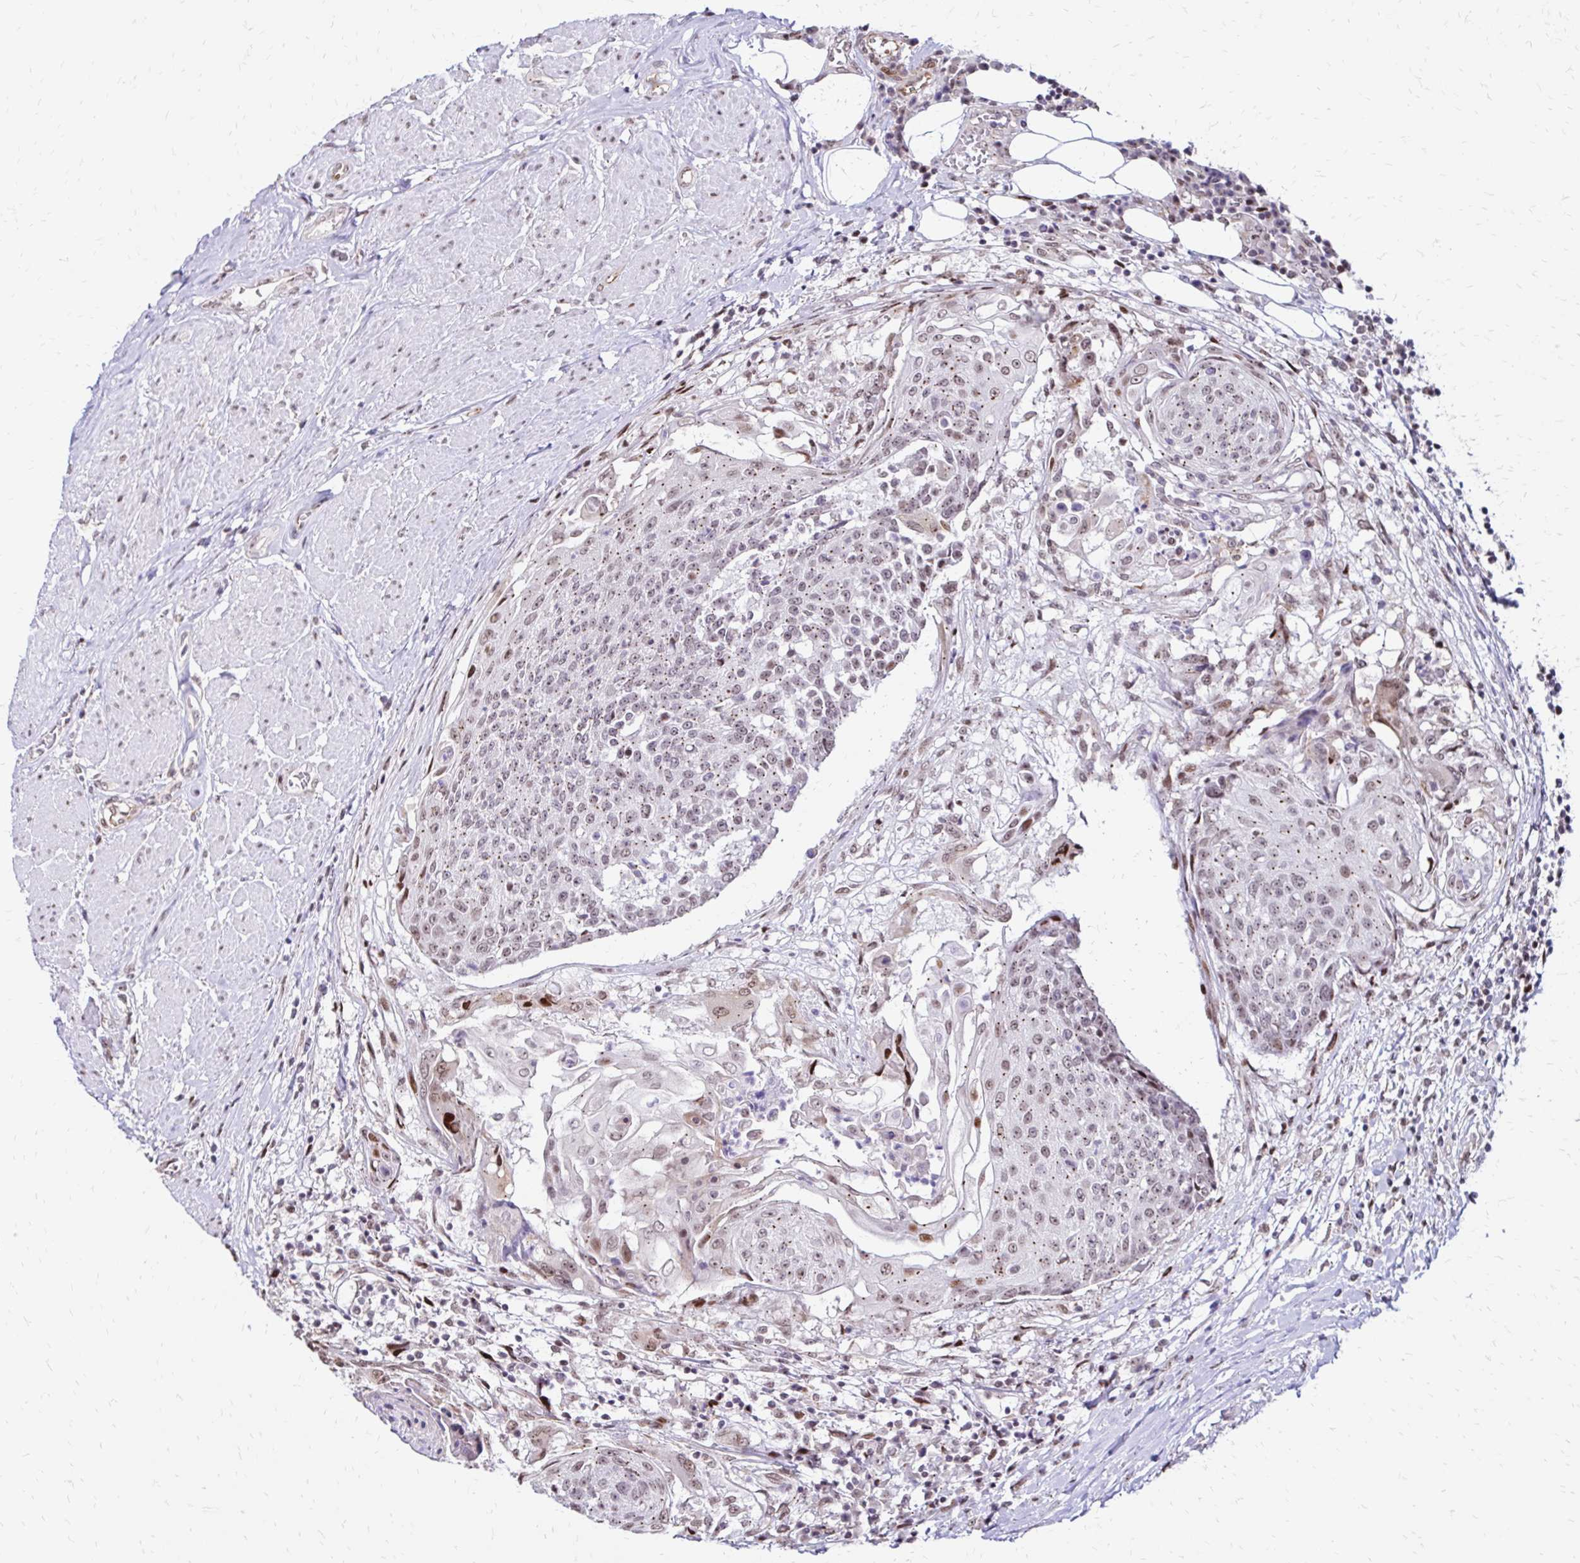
{"staining": {"intensity": "weak", "quantity": ">75%", "location": "cytoplasmic/membranous,nuclear"}, "tissue": "urothelial cancer", "cell_type": "Tumor cells", "image_type": "cancer", "snomed": [{"axis": "morphology", "description": "Urothelial carcinoma, High grade"}, {"axis": "topography", "description": "Urinary bladder"}], "caption": "Tumor cells show low levels of weak cytoplasmic/membranous and nuclear positivity in approximately >75% of cells in human urothelial cancer.", "gene": "TOB1", "patient": {"sex": "female", "age": 63}}